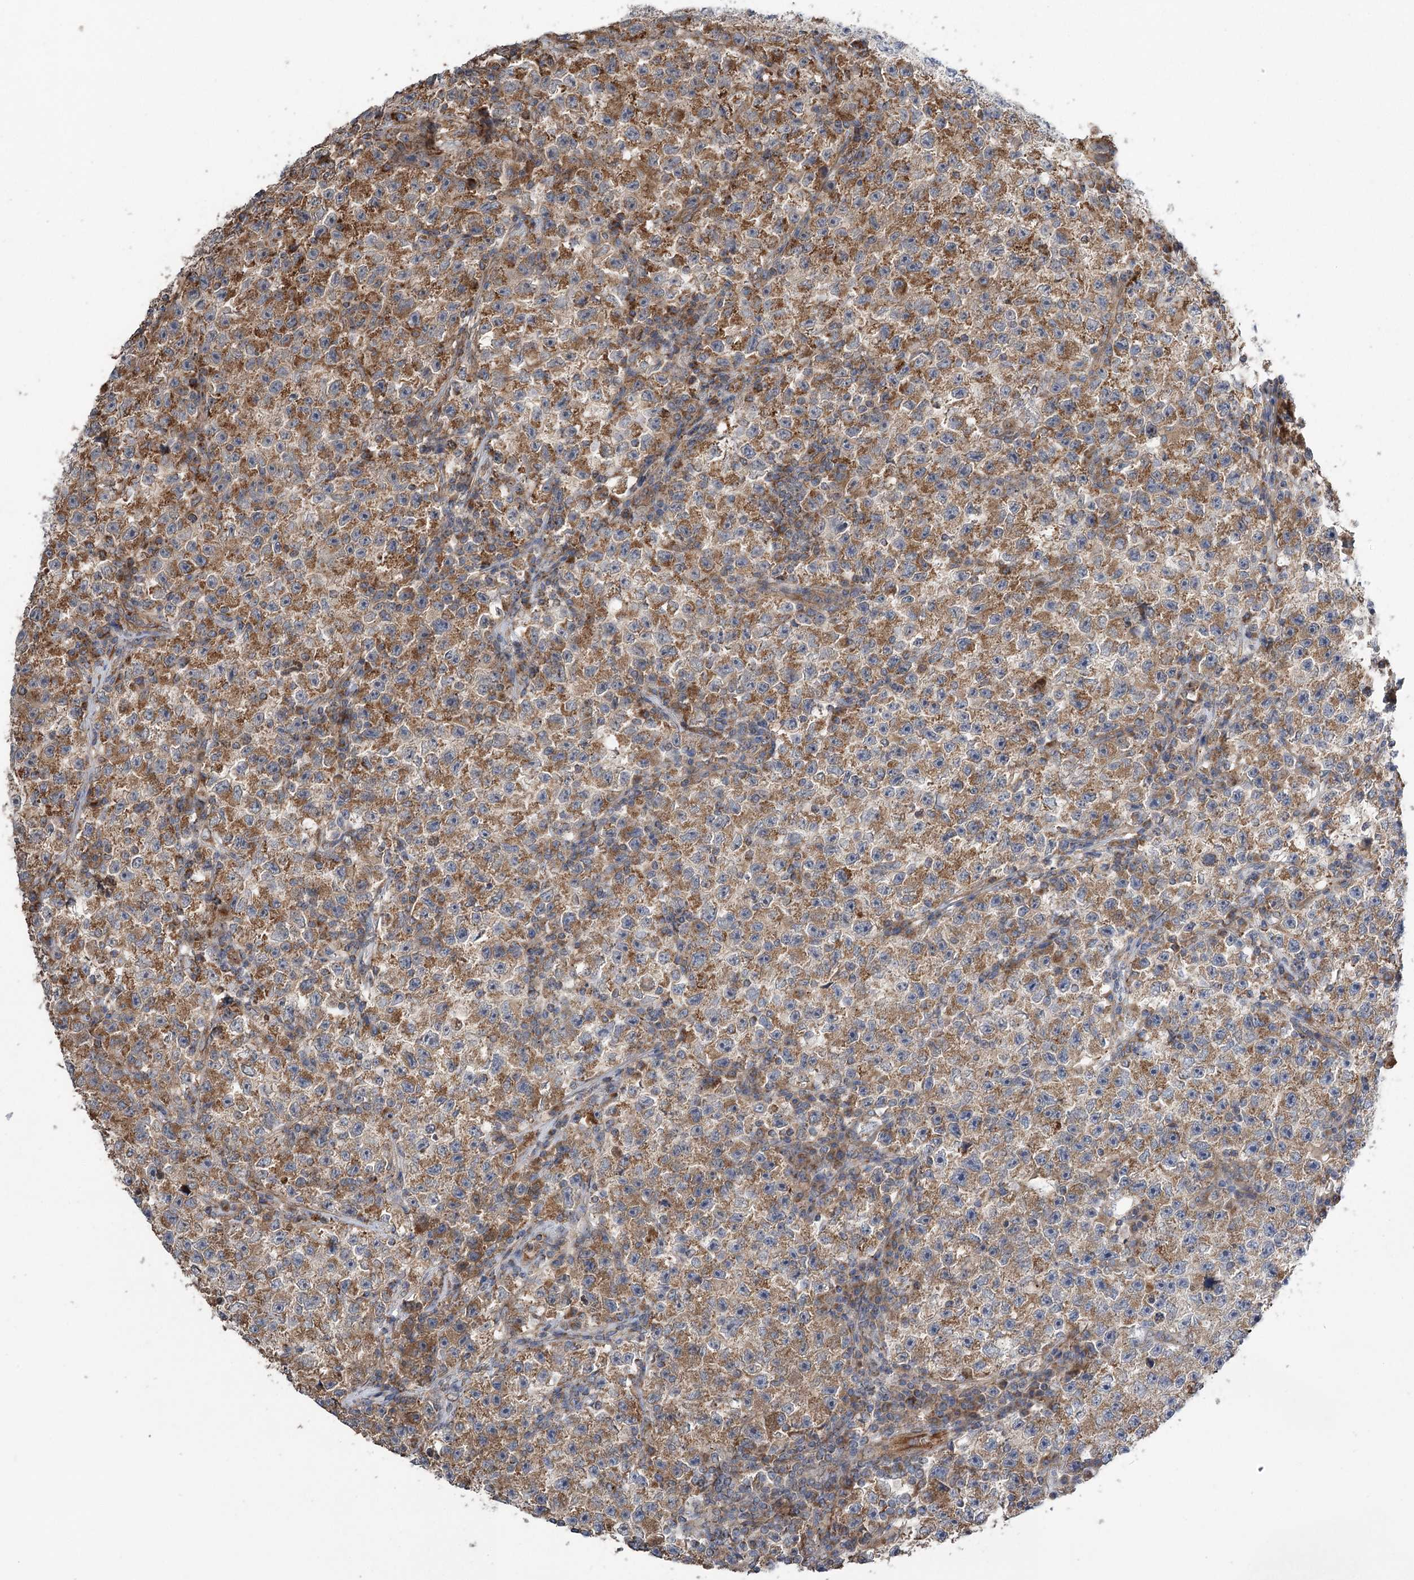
{"staining": {"intensity": "moderate", "quantity": ">75%", "location": "cytoplasmic/membranous"}, "tissue": "testis cancer", "cell_type": "Tumor cells", "image_type": "cancer", "snomed": [{"axis": "morphology", "description": "Seminoma, NOS"}, {"axis": "topography", "description": "Testis"}], "caption": "An immunohistochemistry (IHC) image of tumor tissue is shown. Protein staining in brown highlights moderate cytoplasmic/membranous positivity in testis cancer within tumor cells. (DAB (3,3'-diaminobenzidine) = brown stain, brightfield microscopy at high magnification).", "gene": "RWDD4", "patient": {"sex": "male", "age": 22}}